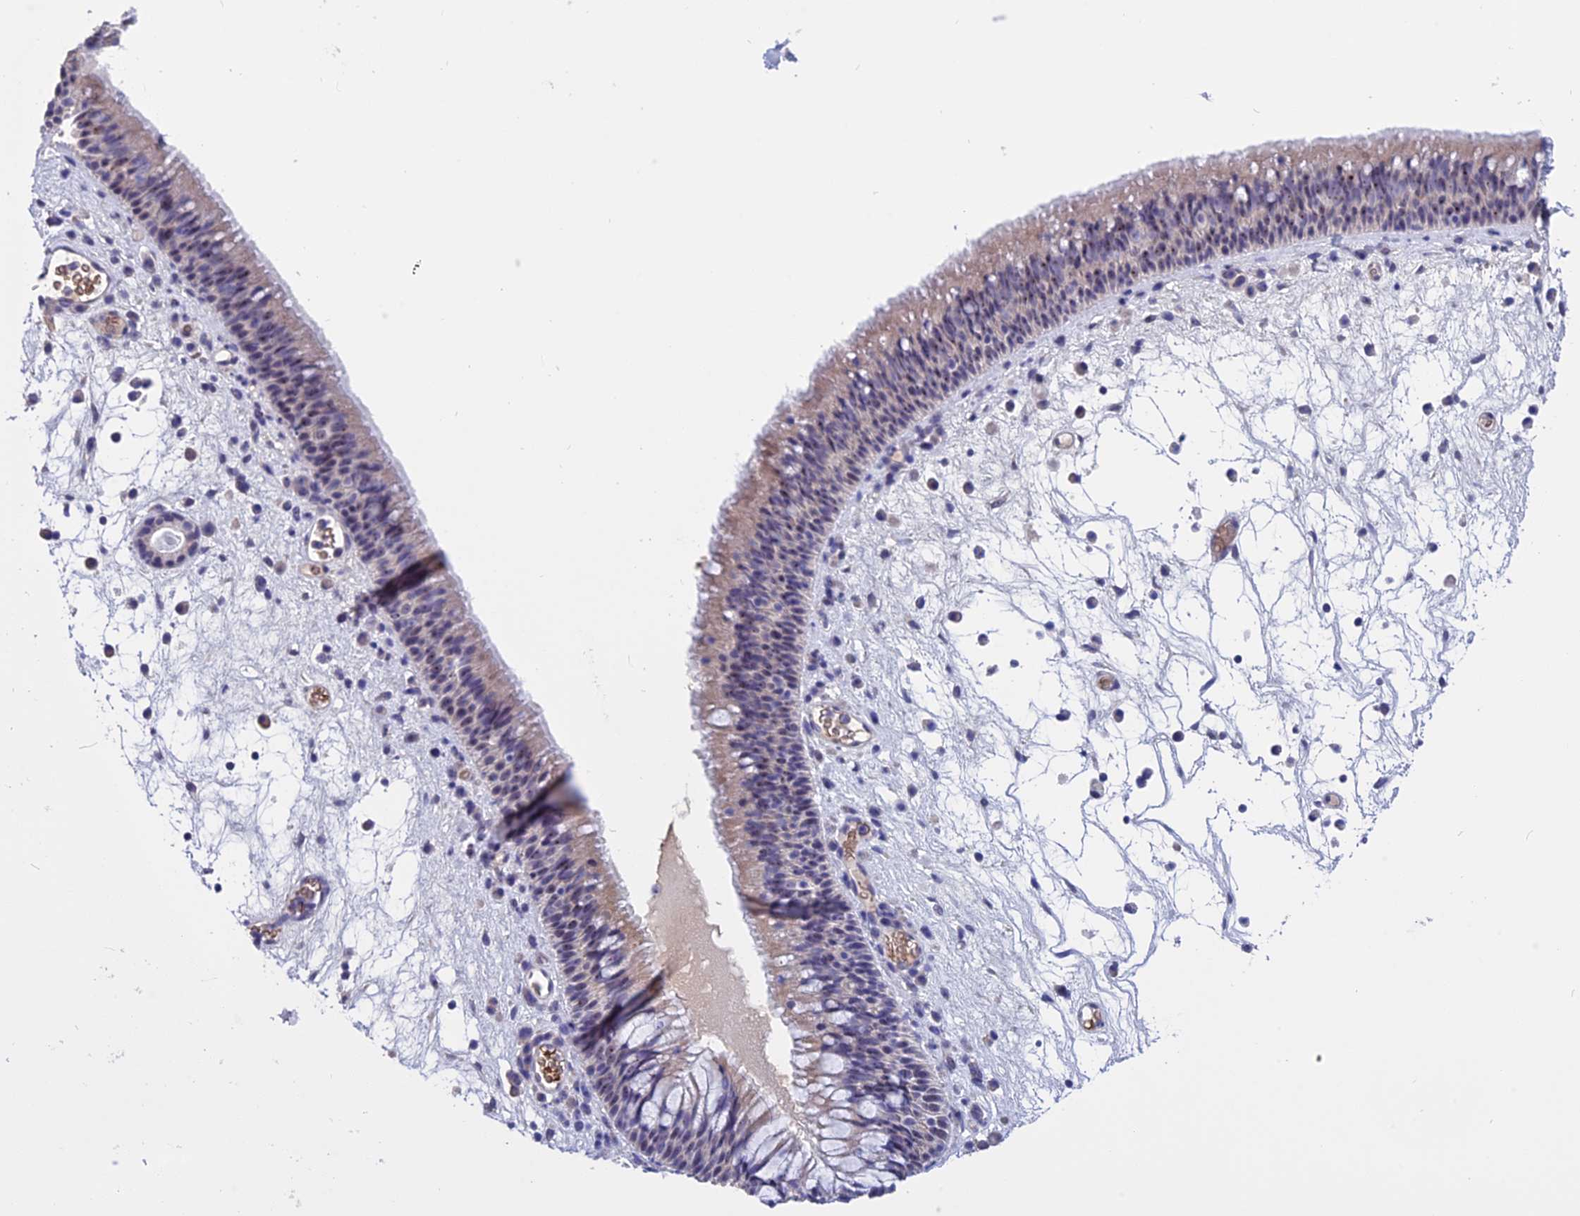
{"staining": {"intensity": "moderate", "quantity": "25%-75%", "location": "nuclear"}, "tissue": "nasopharynx", "cell_type": "Respiratory epithelial cells", "image_type": "normal", "snomed": [{"axis": "morphology", "description": "Normal tissue, NOS"}, {"axis": "morphology", "description": "Inflammation, NOS"}, {"axis": "morphology", "description": "Malignant melanoma, Metastatic site"}, {"axis": "topography", "description": "Nasopharynx"}], "caption": "DAB immunohistochemical staining of normal nasopharynx demonstrates moderate nuclear protein positivity in about 25%-75% of respiratory epithelial cells.", "gene": "KNOP1", "patient": {"sex": "male", "age": 70}}